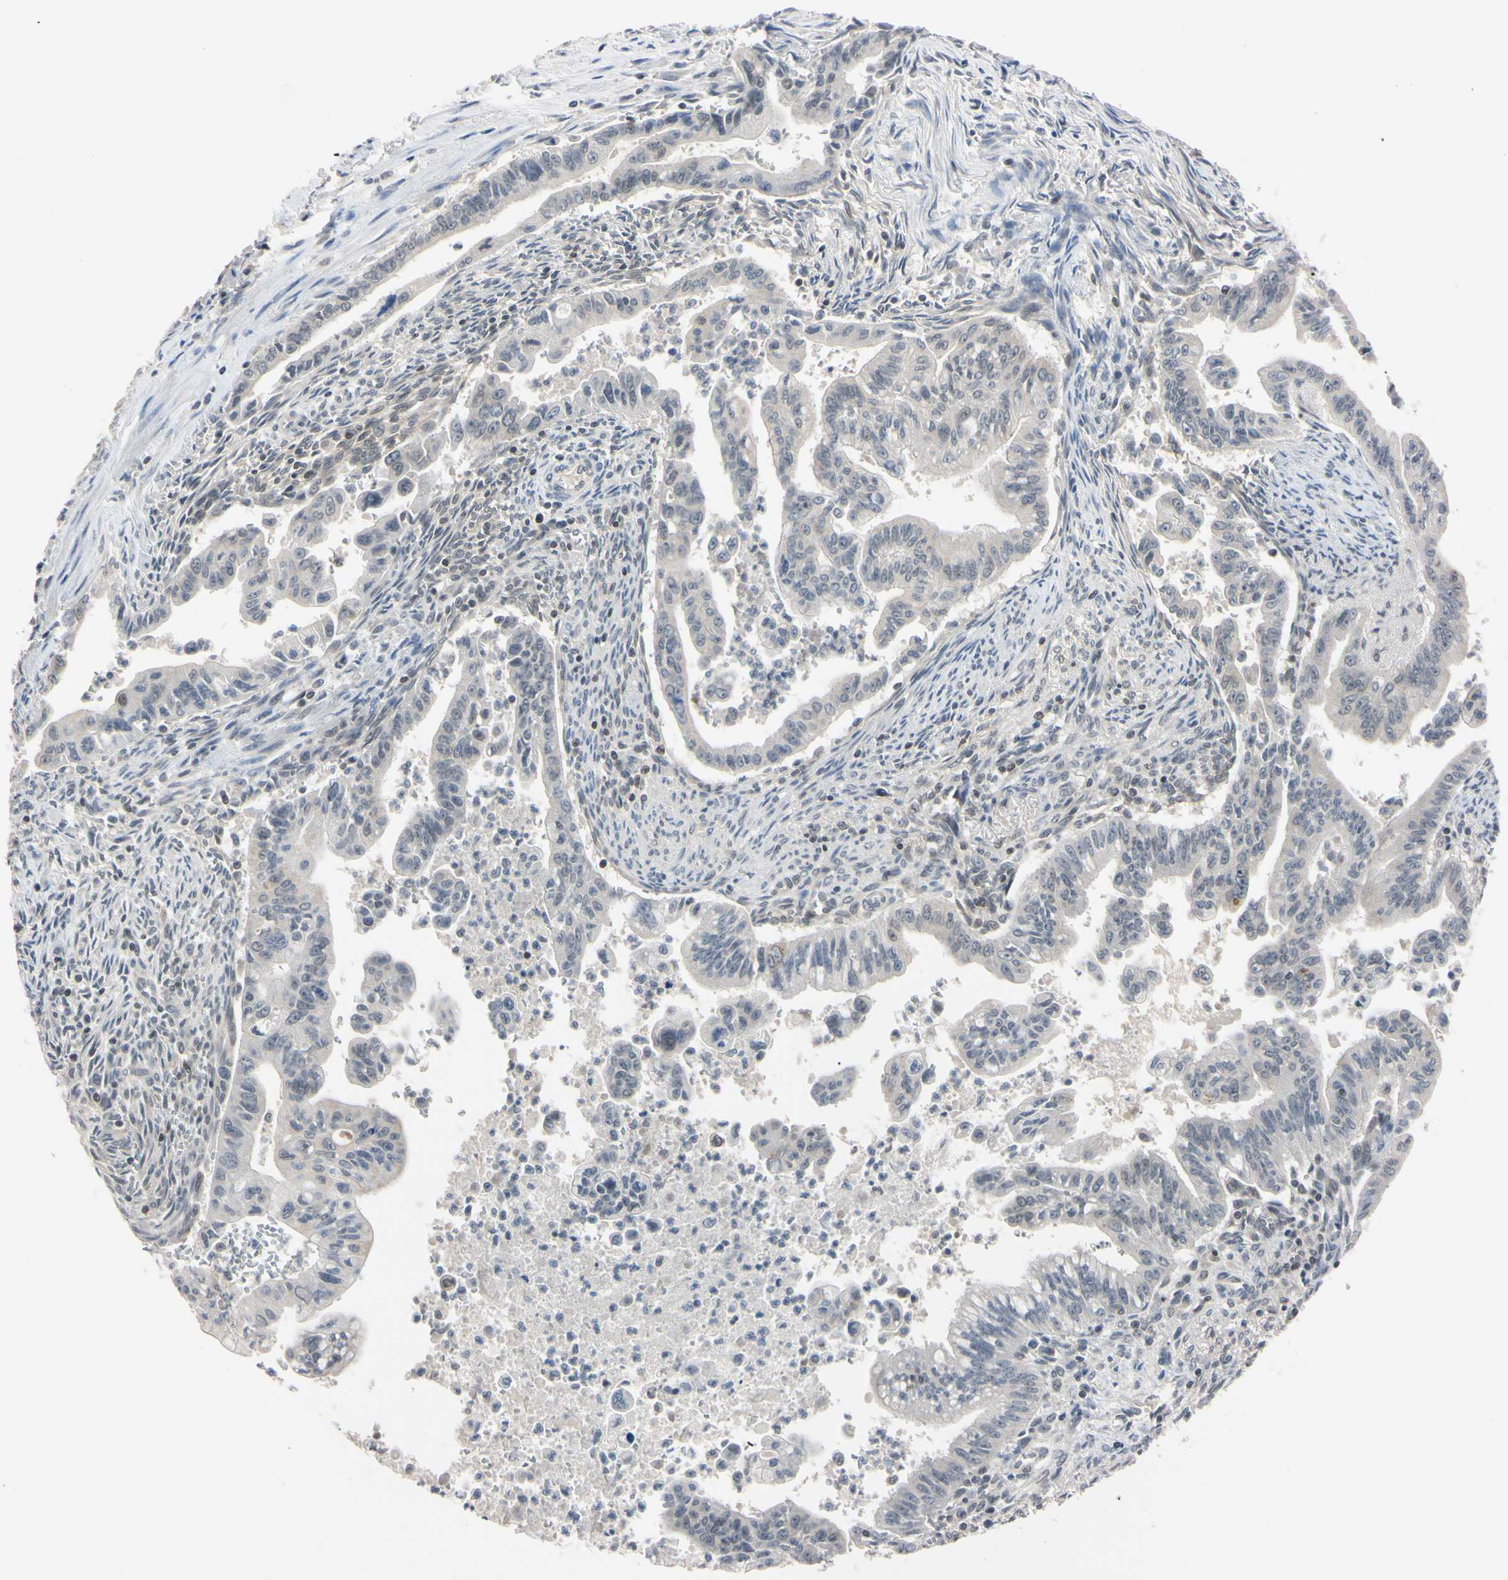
{"staining": {"intensity": "negative", "quantity": "none", "location": "none"}, "tissue": "pancreatic cancer", "cell_type": "Tumor cells", "image_type": "cancer", "snomed": [{"axis": "morphology", "description": "Adenocarcinoma, NOS"}, {"axis": "topography", "description": "Pancreas"}], "caption": "DAB immunohistochemical staining of human pancreatic adenocarcinoma reveals no significant positivity in tumor cells.", "gene": "UBE2I", "patient": {"sex": "male", "age": 70}}